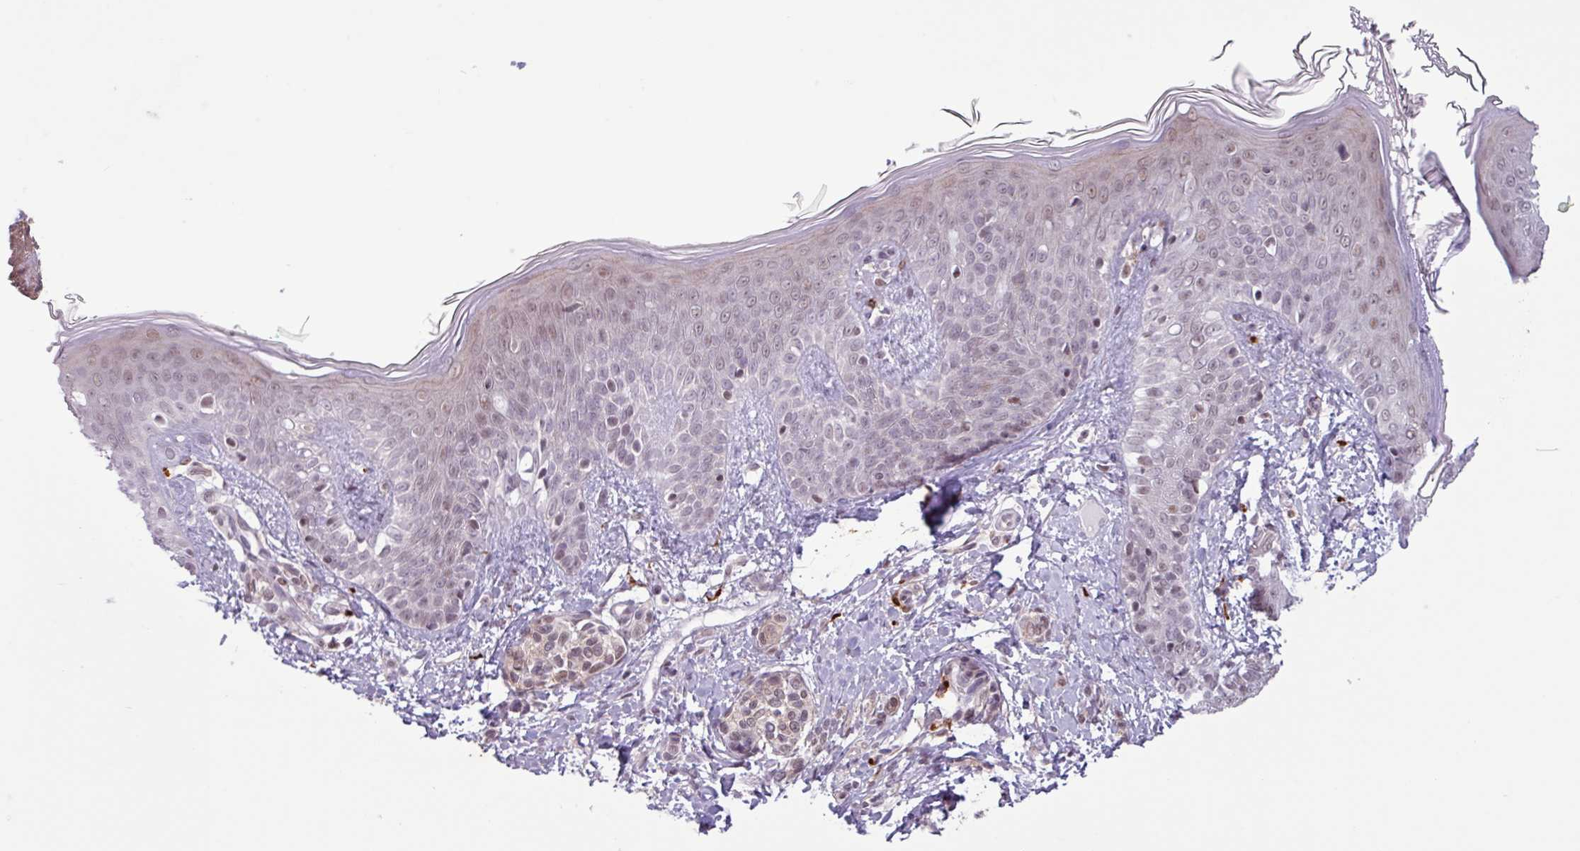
{"staining": {"intensity": "moderate", "quantity": "25%-75%", "location": "nuclear"}, "tissue": "skin", "cell_type": "Fibroblasts", "image_type": "normal", "snomed": [{"axis": "morphology", "description": "Normal tissue, NOS"}, {"axis": "topography", "description": "Skin"}], "caption": "Moderate nuclear positivity for a protein is identified in about 25%-75% of fibroblasts of normal skin using immunohistochemistry.", "gene": "NOTCH2", "patient": {"sex": "male", "age": 16}}